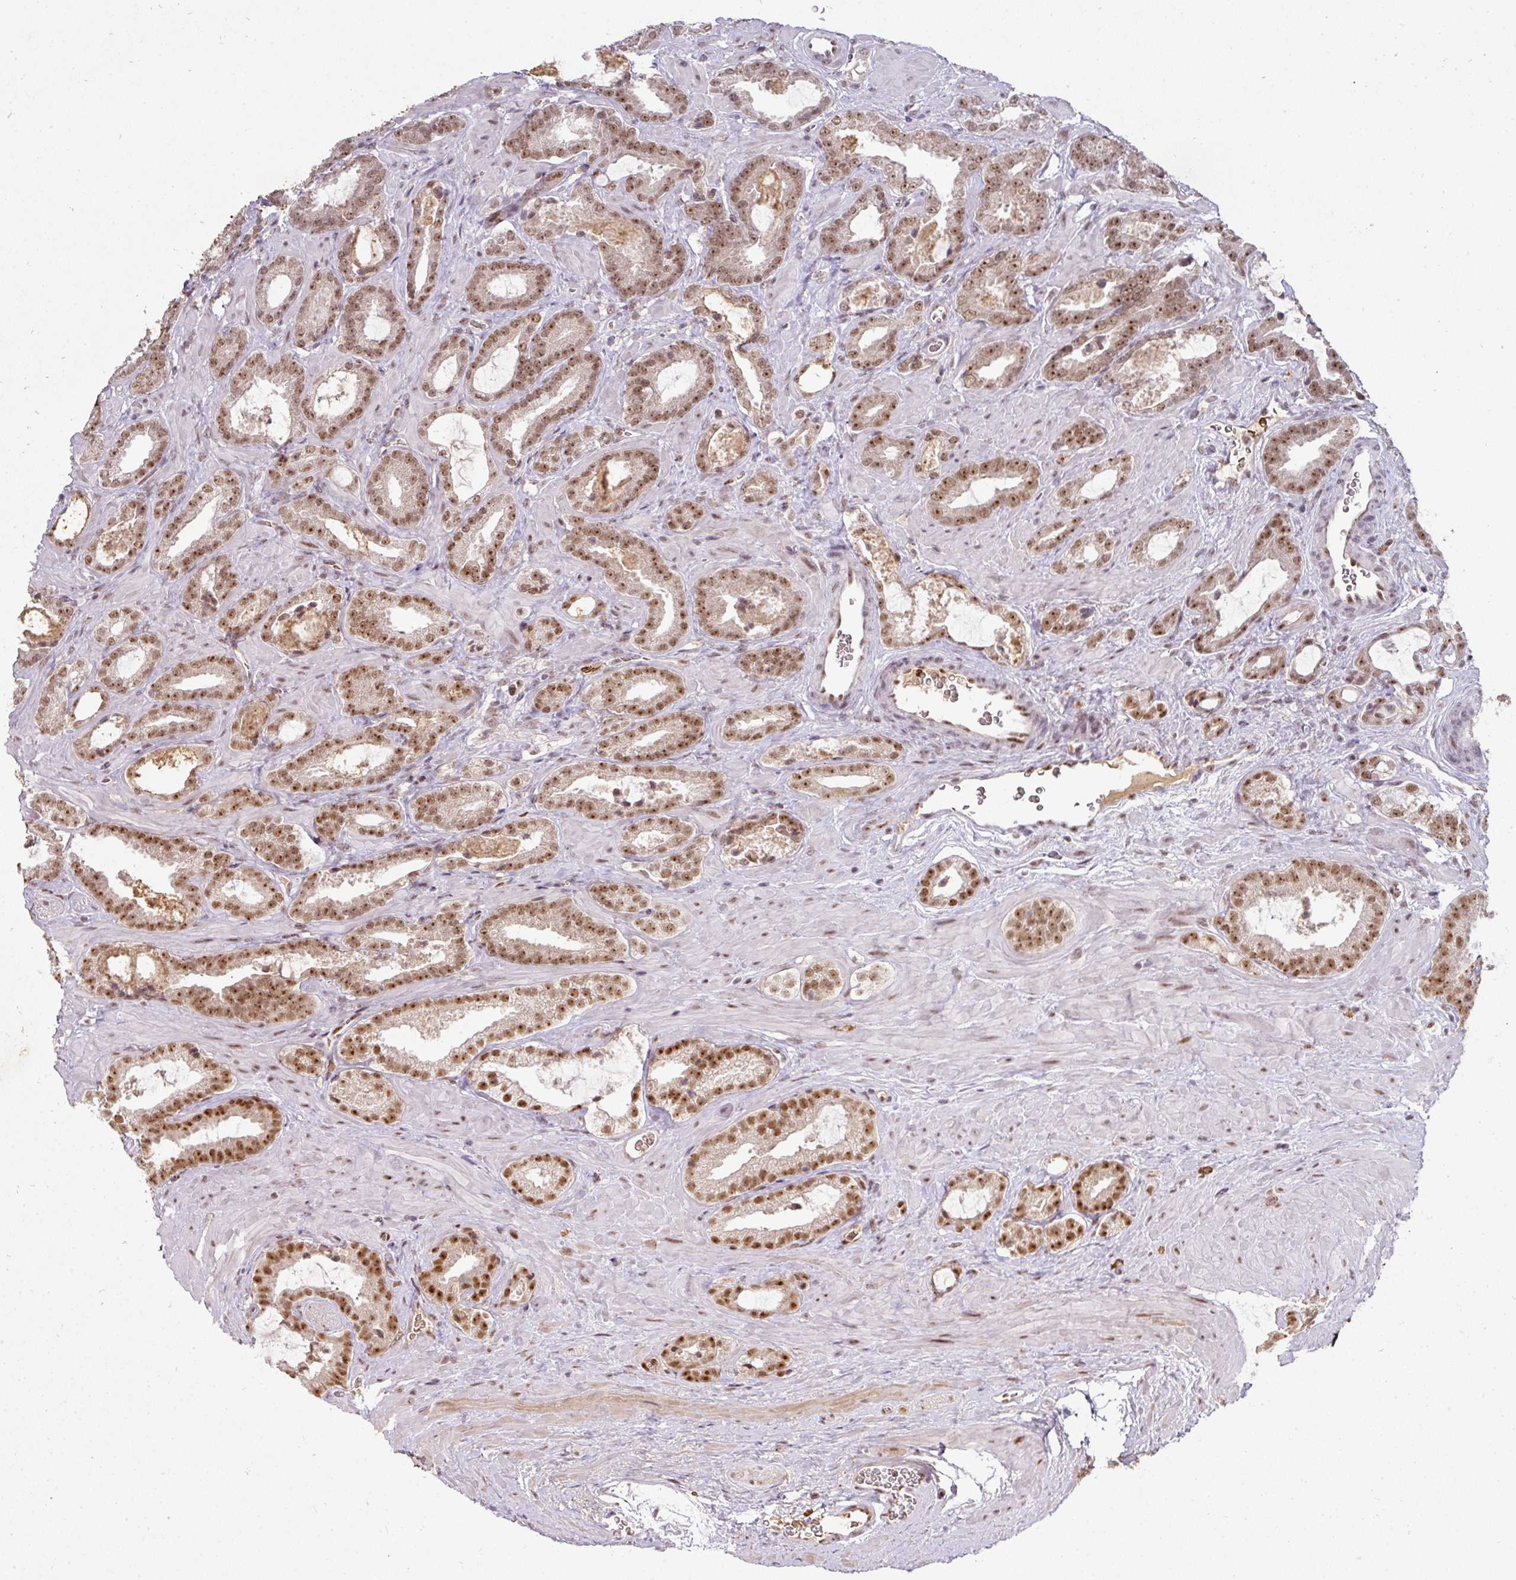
{"staining": {"intensity": "moderate", "quantity": ">75%", "location": "nuclear"}, "tissue": "prostate cancer", "cell_type": "Tumor cells", "image_type": "cancer", "snomed": [{"axis": "morphology", "description": "Adenocarcinoma, Low grade"}, {"axis": "topography", "description": "Prostate"}], "caption": "A brown stain labels moderate nuclear expression of a protein in adenocarcinoma (low-grade) (prostate) tumor cells.", "gene": "NEIL1", "patient": {"sex": "male", "age": 62}}